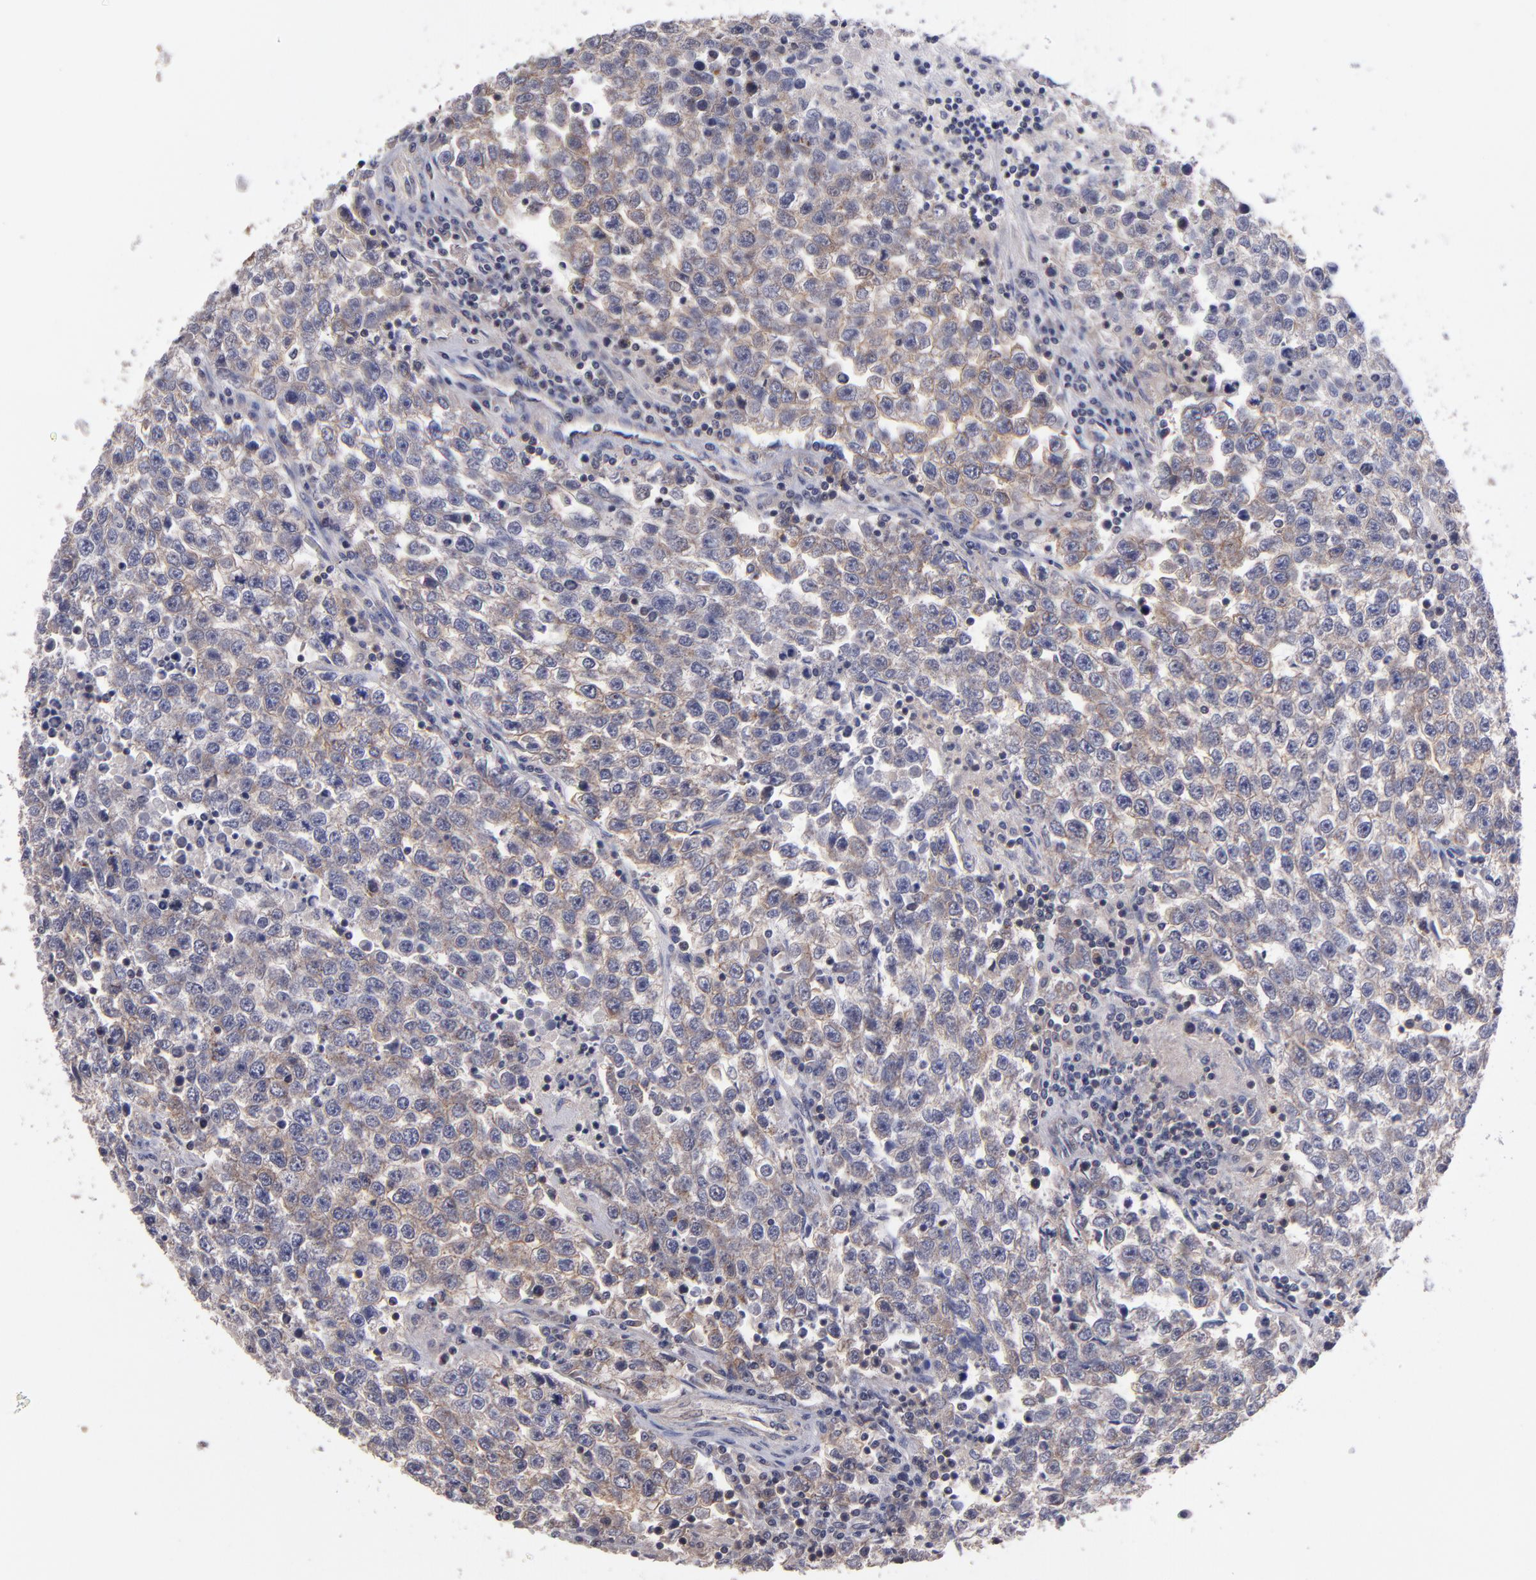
{"staining": {"intensity": "weak", "quantity": "25%-75%", "location": "cytoplasmic/membranous"}, "tissue": "testis cancer", "cell_type": "Tumor cells", "image_type": "cancer", "snomed": [{"axis": "morphology", "description": "Seminoma, NOS"}, {"axis": "topography", "description": "Testis"}], "caption": "An immunohistochemistry (IHC) image of tumor tissue is shown. Protein staining in brown highlights weak cytoplasmic/membranous positivity in seminoma (testis) within tumor cells.", "gene": "NF2", "patient": {"sex": "male", "age": 36}}